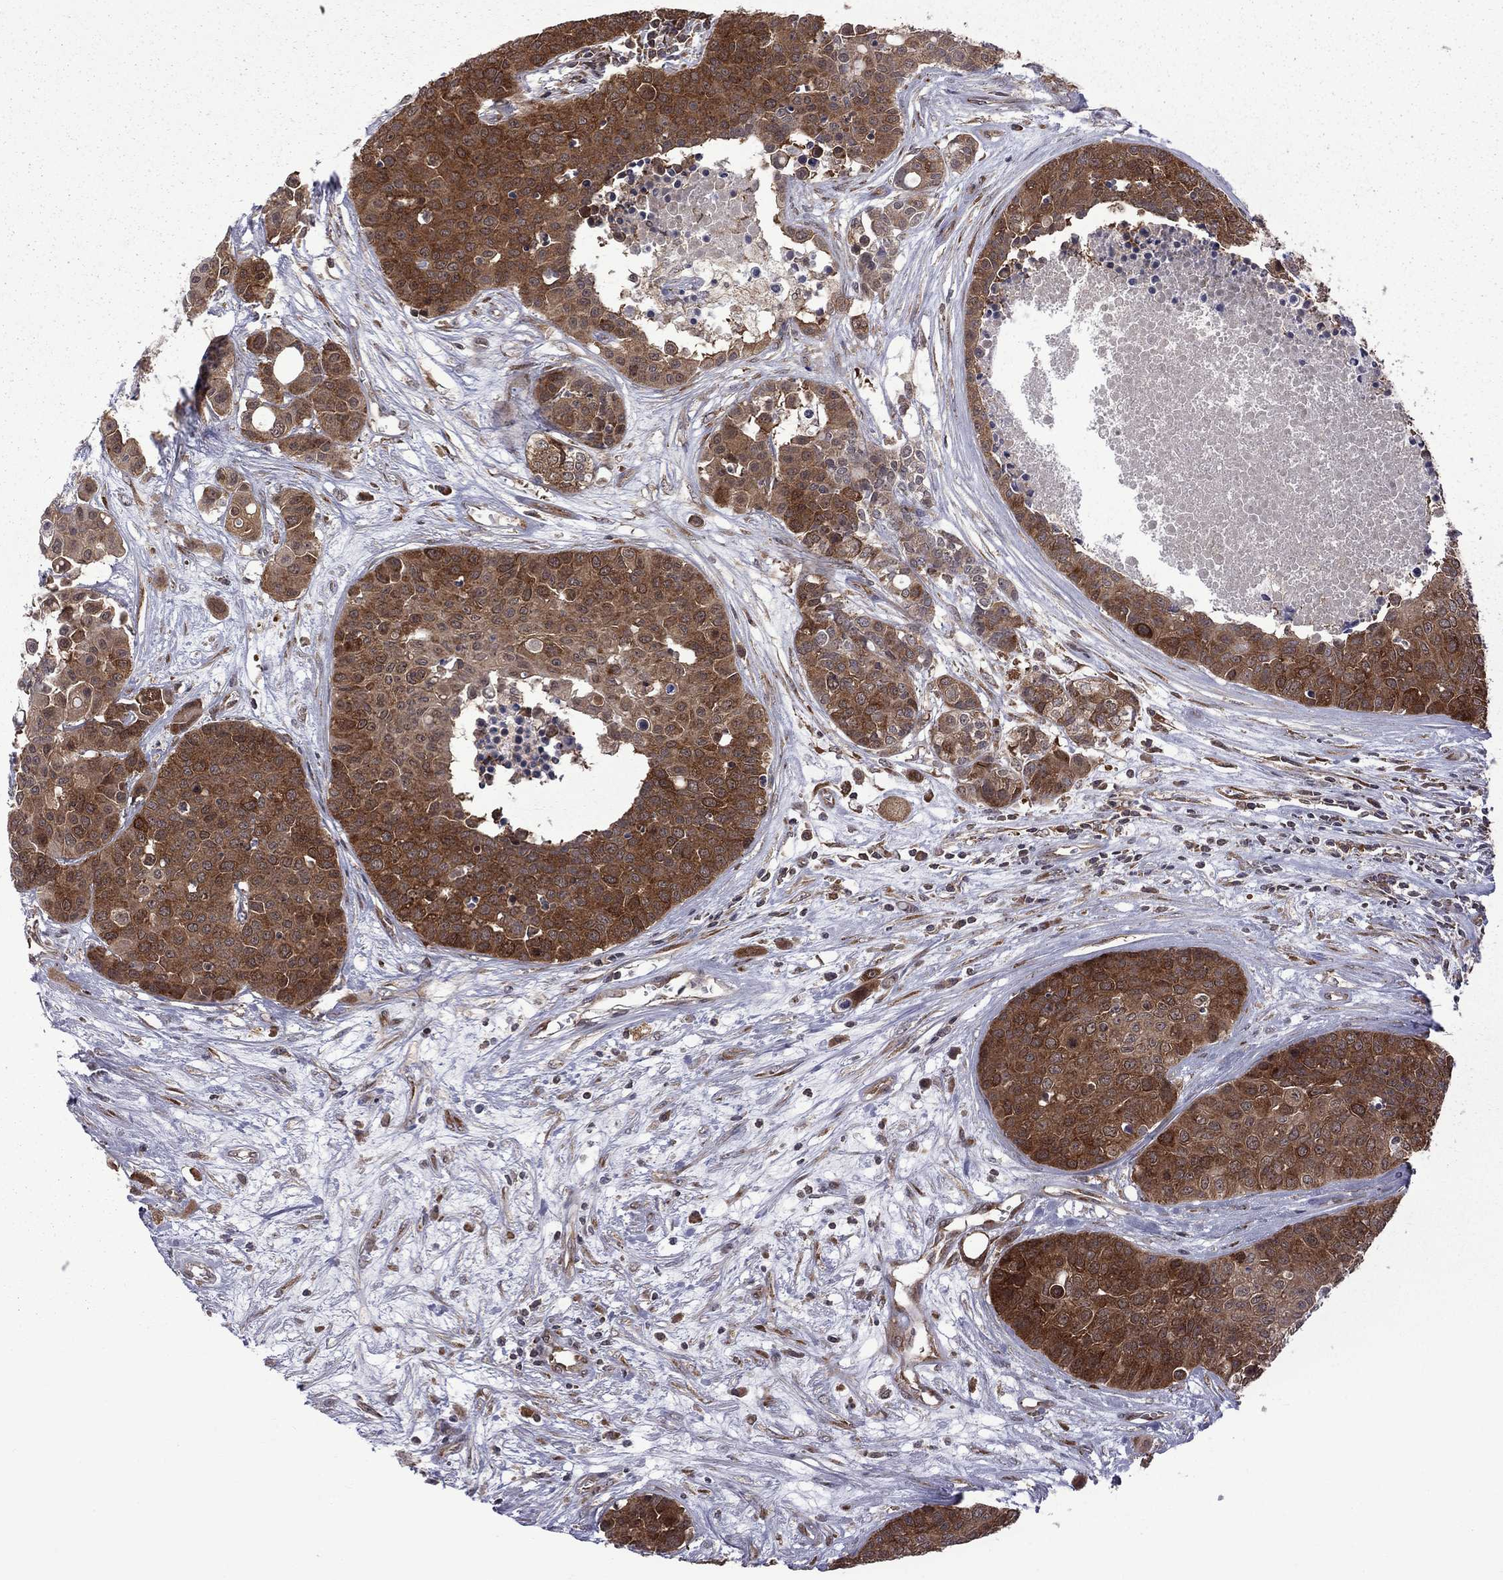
{"staining": {"intensity": "strong", "quantity": ">75%", "location": "cytoplasmic/membranous"}, "tissue": "carcinoid", "cell_type": "Tumor cells", "image_type": "cancer", "snomed": [{"axis": "morphology", "description": "Carcinoid, malignant, NOS"}, {"axis": "topography", "description": "Colon"}], "caption": "Human carcinoid stained with a brown dye exhibits strong cytoplasmic/membranous positive positivity in approximately >75% of tumor cells.", "gene": "NAA50", "patient": {"sex": "male", "age": 81}}